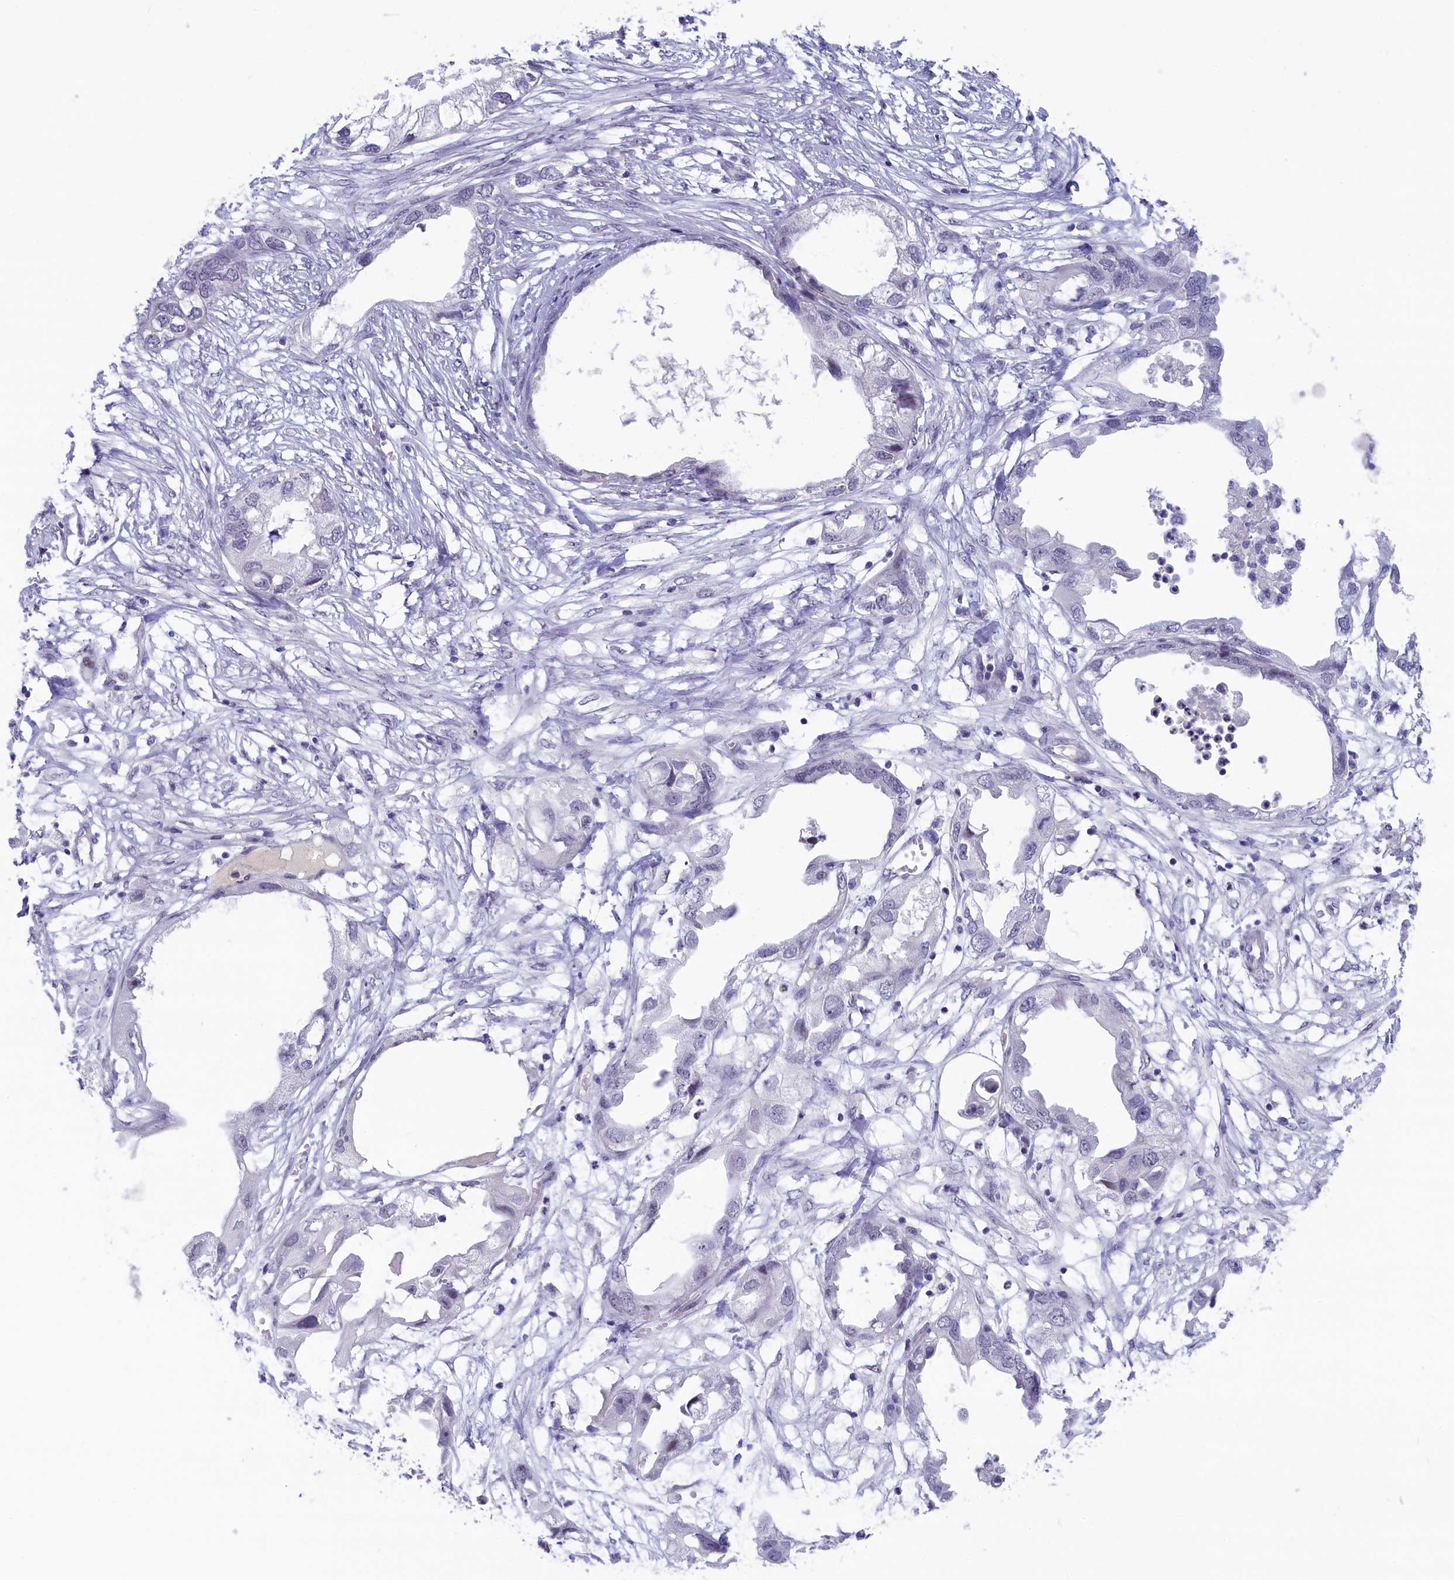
{"staining": {"intensity": "negative", "quantity": "none", "location": "none"}, "tissue": "endometrial cancer", "cell_type": "Tumor cells", "image_type": "cancer", "snomed": [{"axis": "morphology", "description": "Adenocarcinoma, NOS"}, {"axis": "morphology", "description": "Adenocarcinoma, metastatic, NOS"}, {"axis": "topography", "description": "Adipose tissue"}, {"axis": "topography", "description": "Endometrium"}], "caption": "This is a micrograph of IHC staining of adenocarcinoma (endometrial), which shows no staining in tumor cells.", "gene": "CRAMP1", "patient": {"sex": "female", "age": 67}}